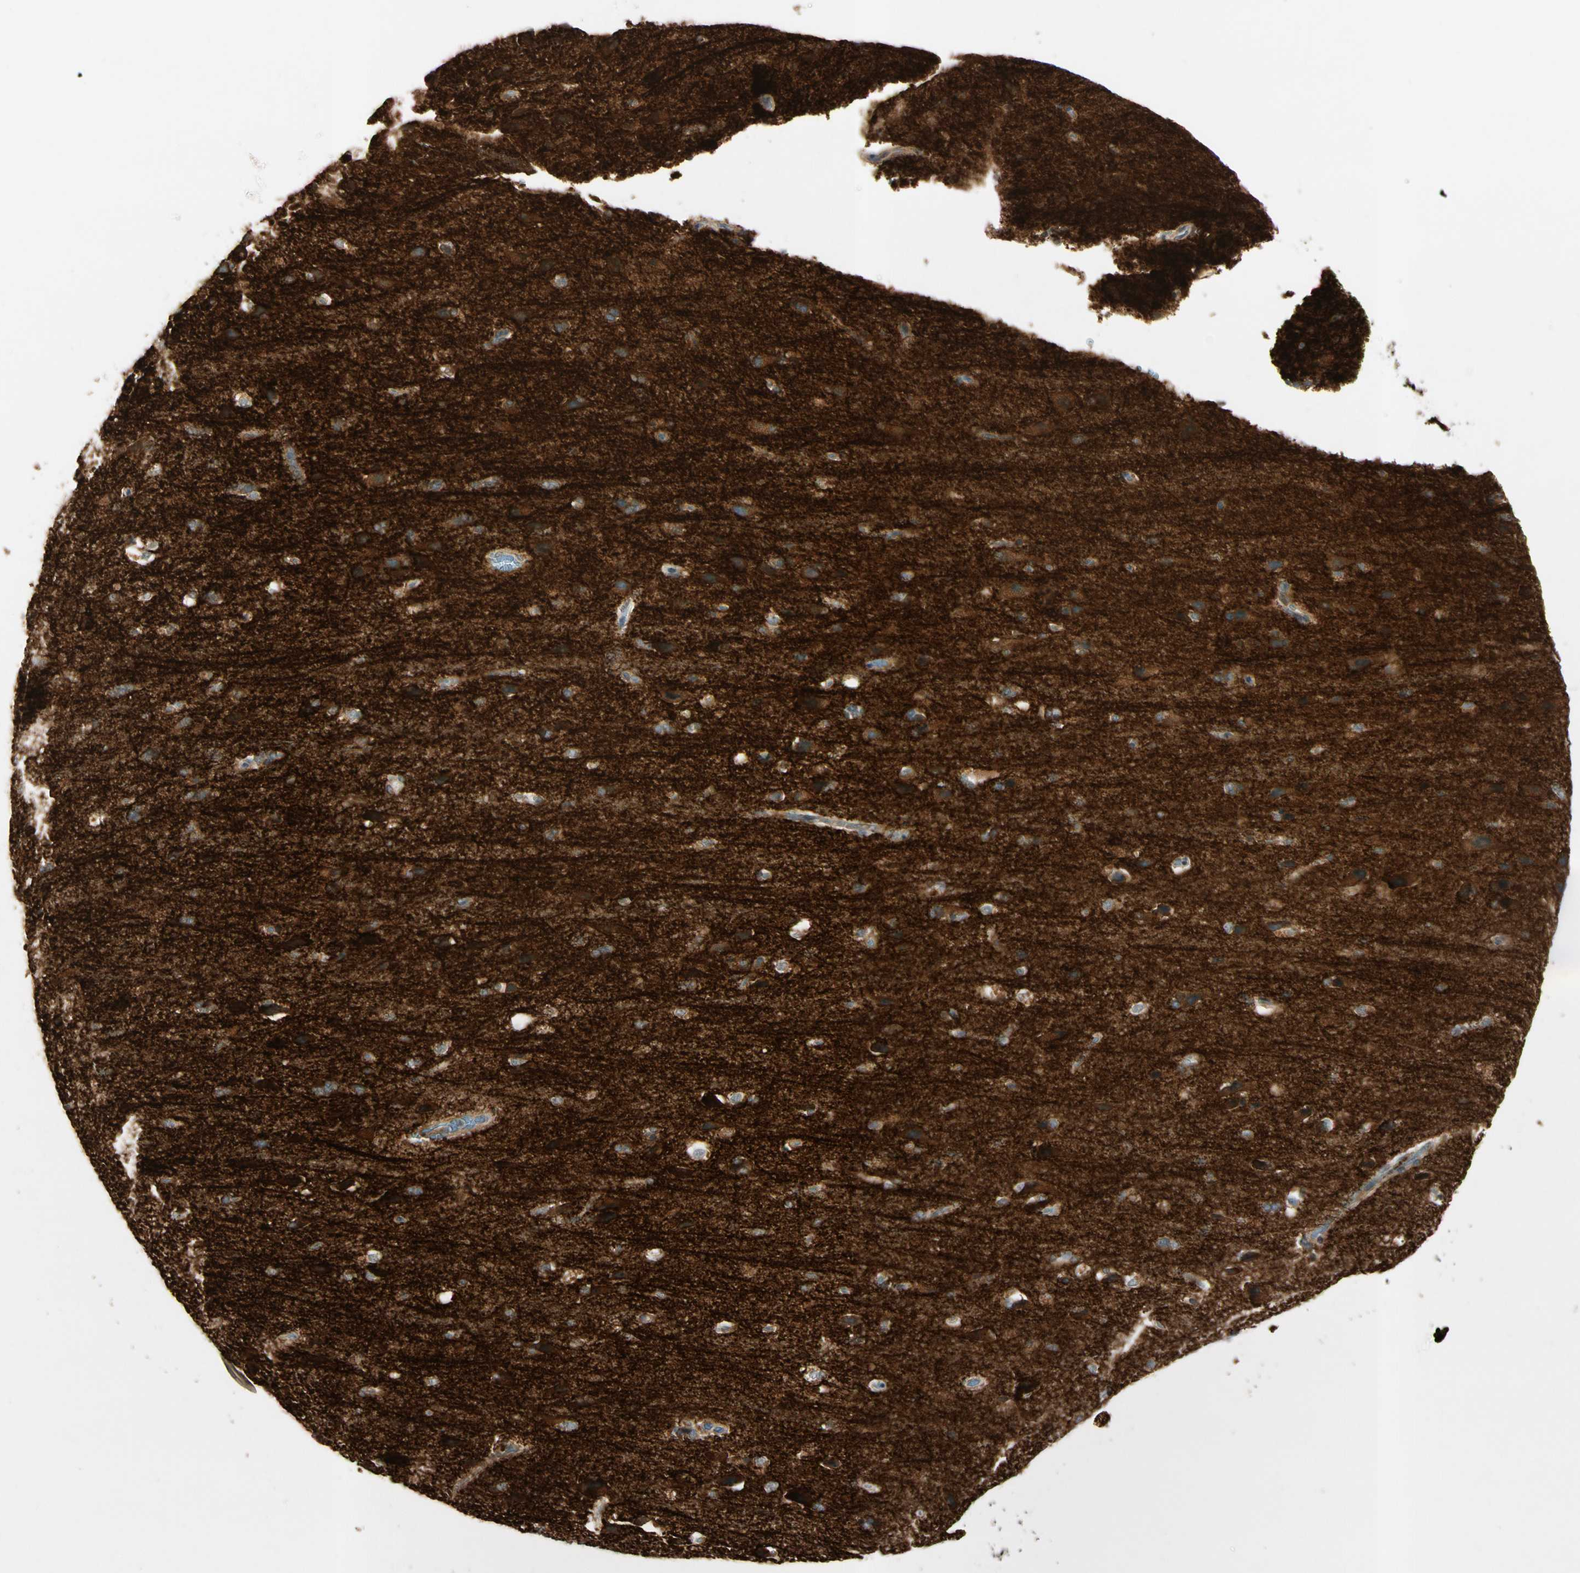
{"staining": {"intensity": "weak", "quantity": "<25%", "location": "cytoplasmic/membranous"}, "tissue": "cerebral cortex", "cell_type": "Endothelial cells", "image_type": "normal", "snomed": [{"axis": "morphology", "description": "Normal tissue, NOS"}, {"axis": "topography", "description": "Cerebral cortex"}], "caption": "This is an IHC histopathology image of unremarkable cerebral cortex. There is no expression in endothelial cells.", "gene": "ICAM5", "patient": {"sex": "male", "age": 62}}